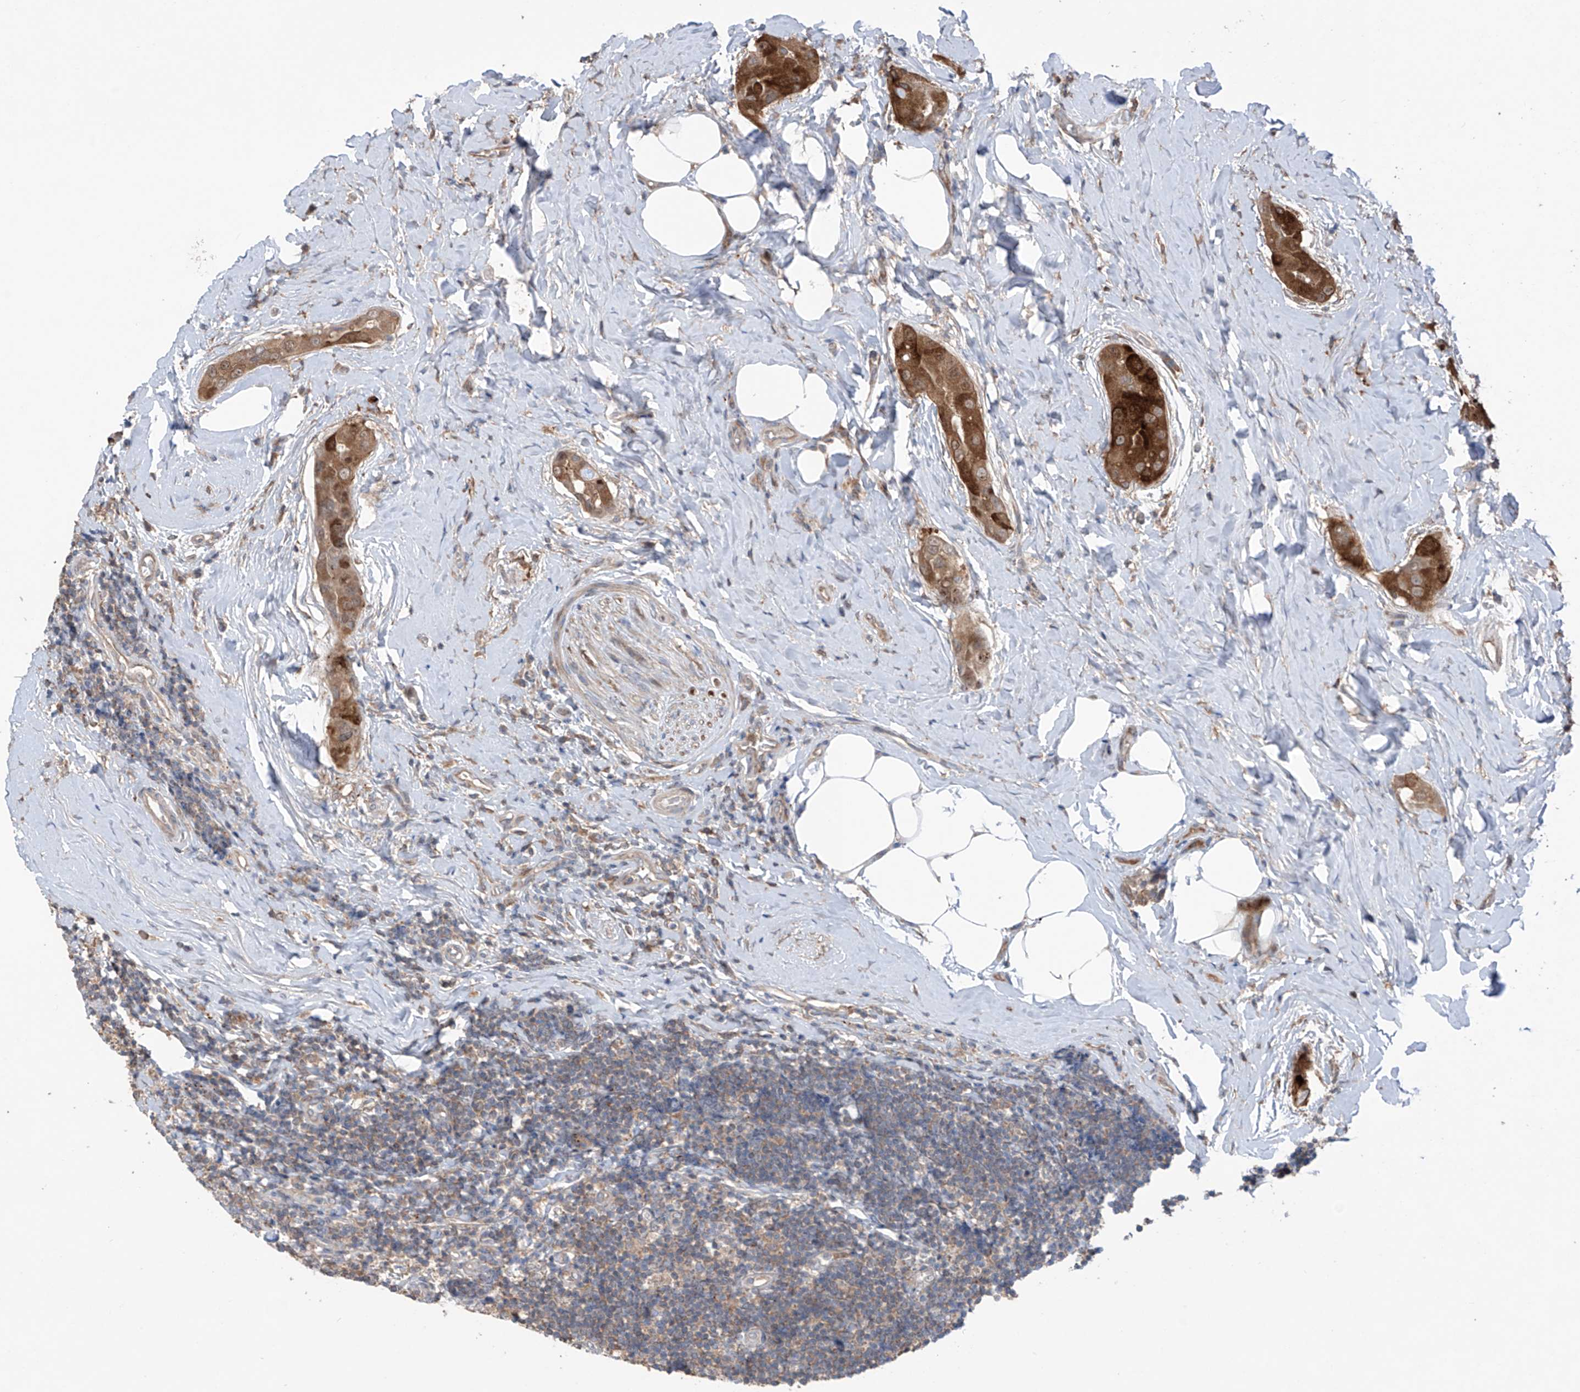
{"staining": {"intensity": "strong", "quantity": "25%-75%", "location": "cytoplasmic/membranous,nuclear"}, "tissue": "thyroid cancer", "cell_type": "Tumor cells", "image_type": "cancer", "snomed": [{"axis": "morphology", "description": "Papillary adenocarcinoma, NOS"}, {"axis": "topography", "description": "Thyroid gland"}], "caption": "This photomicrograph shows immunohistochemistry staining of papillary adenocarcinoma (thyroid), with high strong cytoplasmic/membranous and nuclear expression in approximately 25%-75% of tumor cells.", "gene": "SAMD3", "patient": {"sex": "male", "age": 33}}